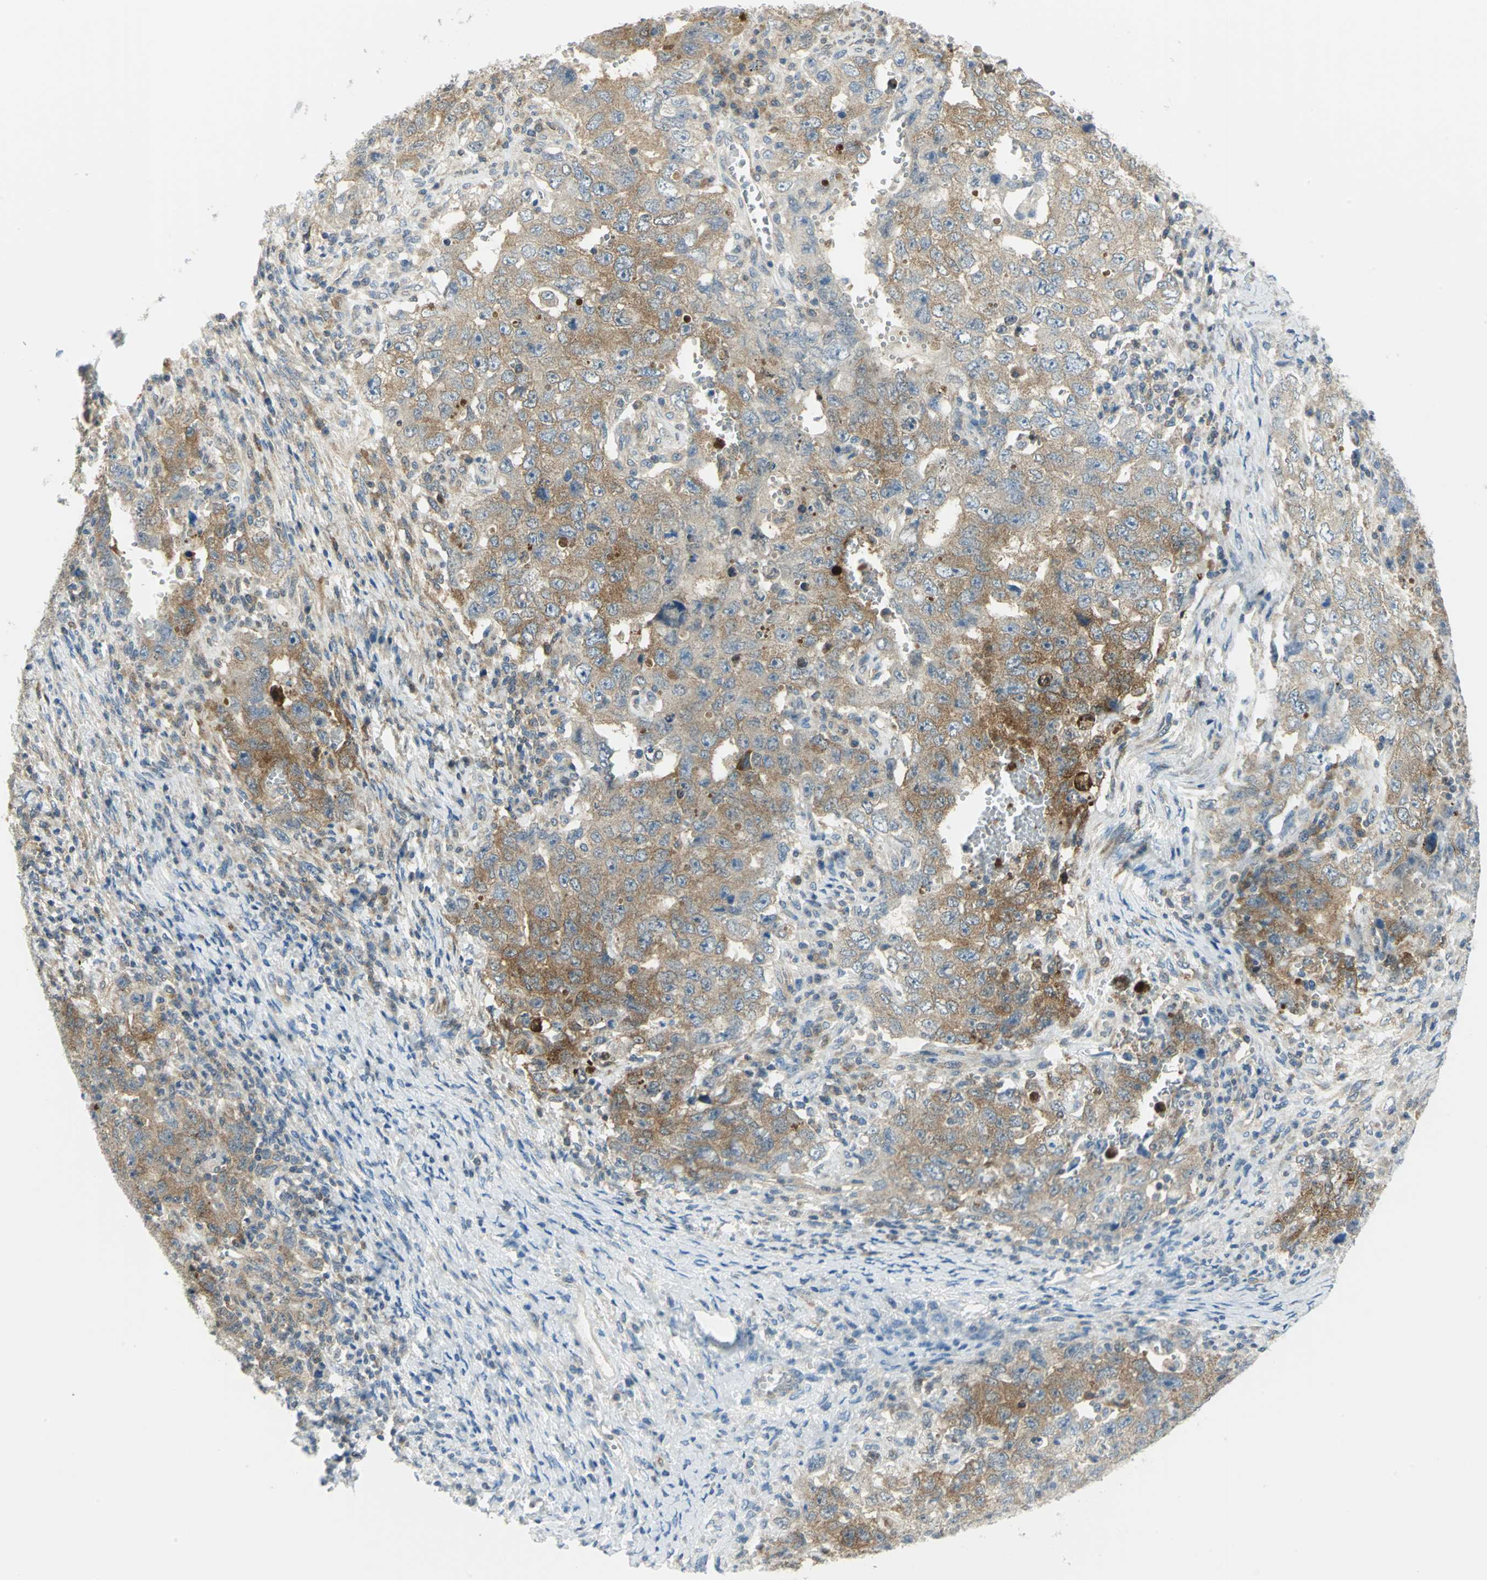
{"staining": {"intensity": "moderate", "quantity": ">75%", "location": "cytoplasmic/membranous"}, "tissue": "testis cancer", "cell_type": "Tumor cells", "image_type": "cancer", "snomed": [{"axis": "morphology", "description": "Carcinoma, Embryonal, NOS"}, {"axis": "topography", "description": "Testis"}], "caption": "Protein analysis of testis cancer tissue reveals moderate cytoplasmic/membranous expression in about >75% of tumor cells.", "gene": "ALDOA", "patient": {"sex": "male", "age": 26}}